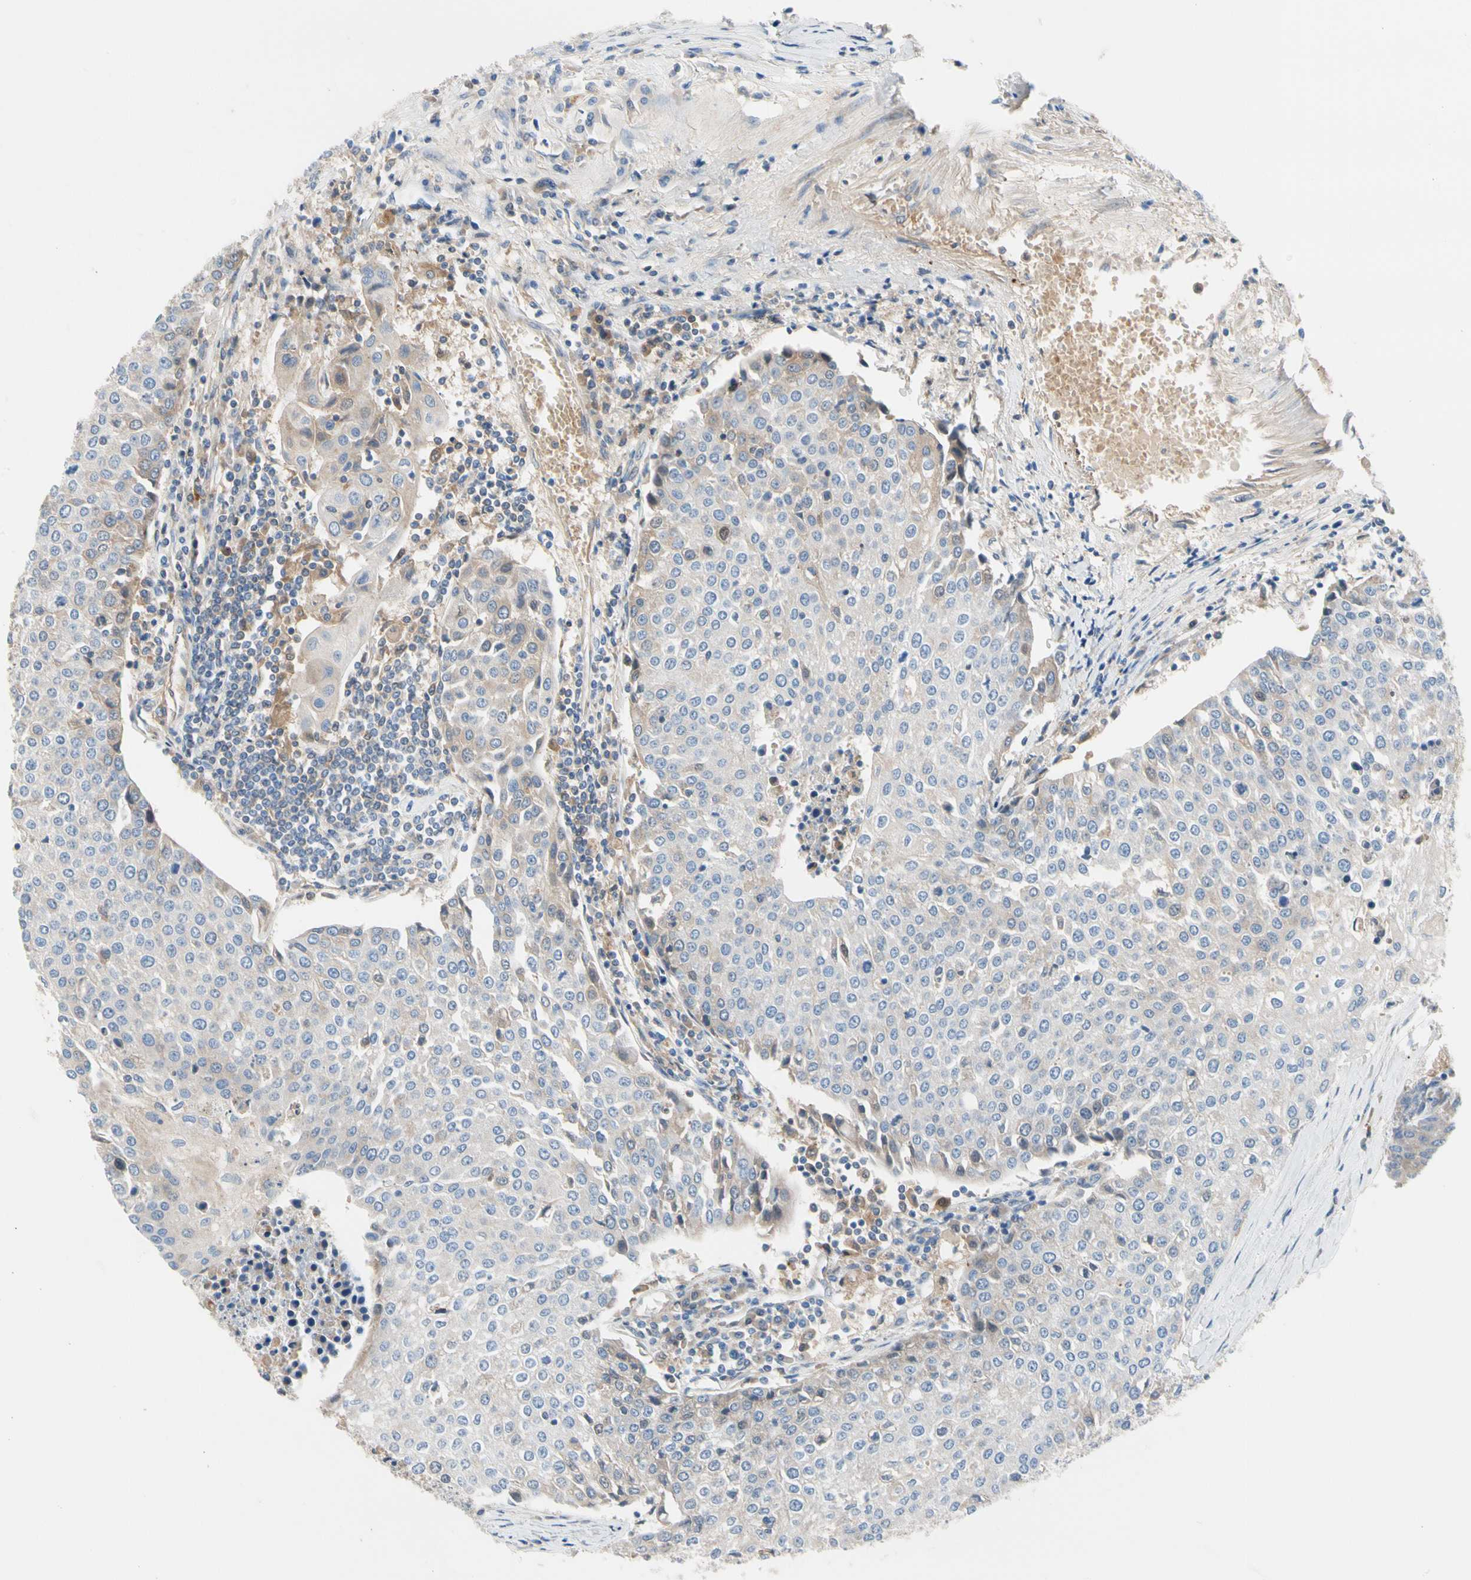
{"staining": {"intensity": "weak", "quantity": "<25%", "location": "cytoplasmic/membranous"}, "tissue": "urothelial cancer", "cell_type": "Tumor cells", "image_type": "cancer", "snomed": [{"axis": "morphology", "description": "Urothelial carcinoma, High grade"}, {"axis": "topography", "description": "Urinary bladder"}], "caption": "DAB (3,3'-diaminobenzidine) immunohistochemical staining of human urothelial cancer displays no significant expression in tumor cells.", "gene": "ENTREP3", "patient": {"sex": "female", "age": 85}}